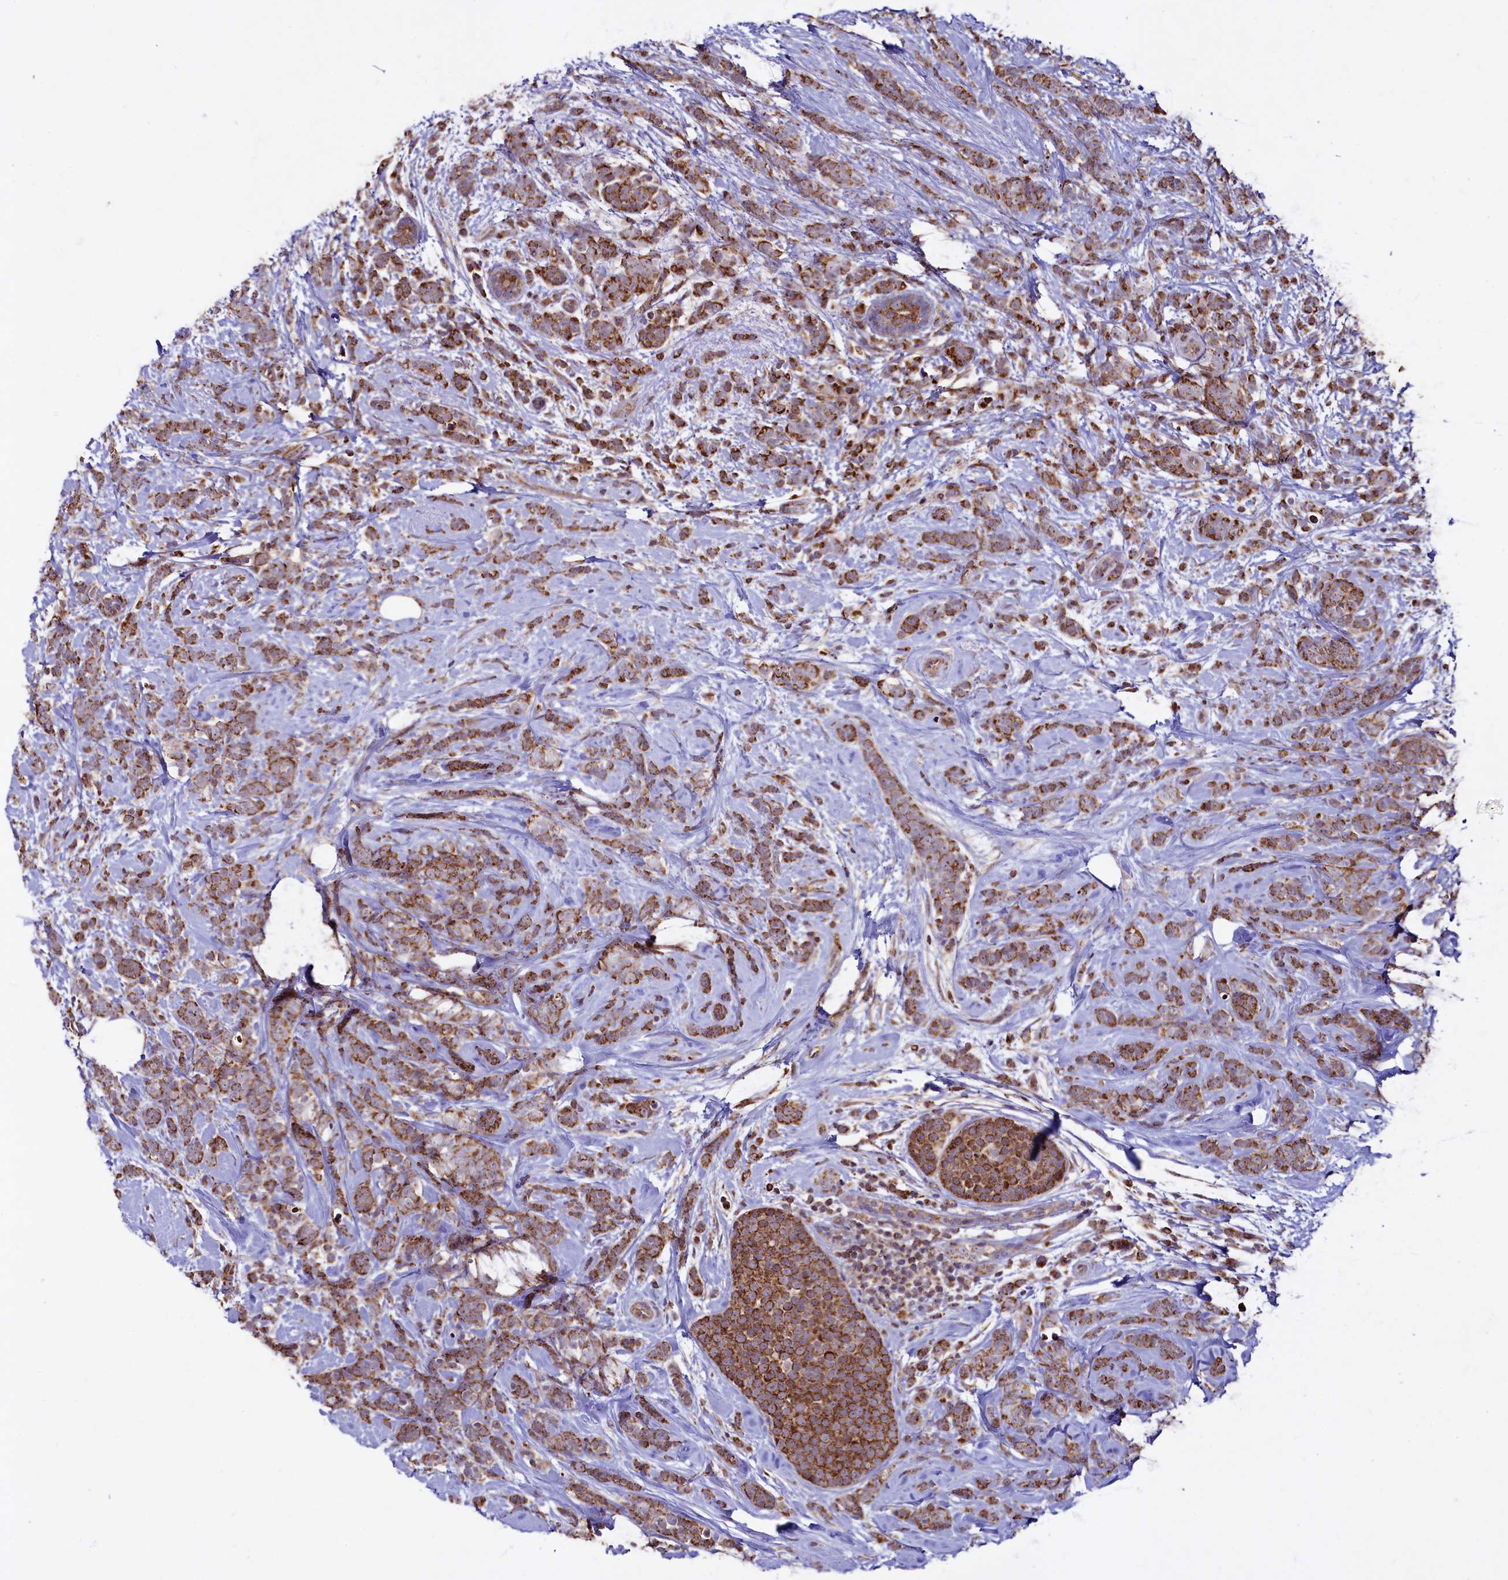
{"staining": {"intensity": "moderate", "quantity": ">75%", "location": "cytoplasmic/membranous"}, "tissue": "breast cancer", "cell_type": "Tumor cells", "image_type": "cancer", "snomed": [{"axis": "morphology", "description": "Lobular carcinoma"}, {"axis": "topography", "description": "Breast"}], "caption": "The image reveals a brown stain indicating the presence of a protein in the cytoplasmic/membranous of tumor cells in breast lobular carcinoma.", "gene": "STARD5", "patient": {"sex": "female", "age": 58}}